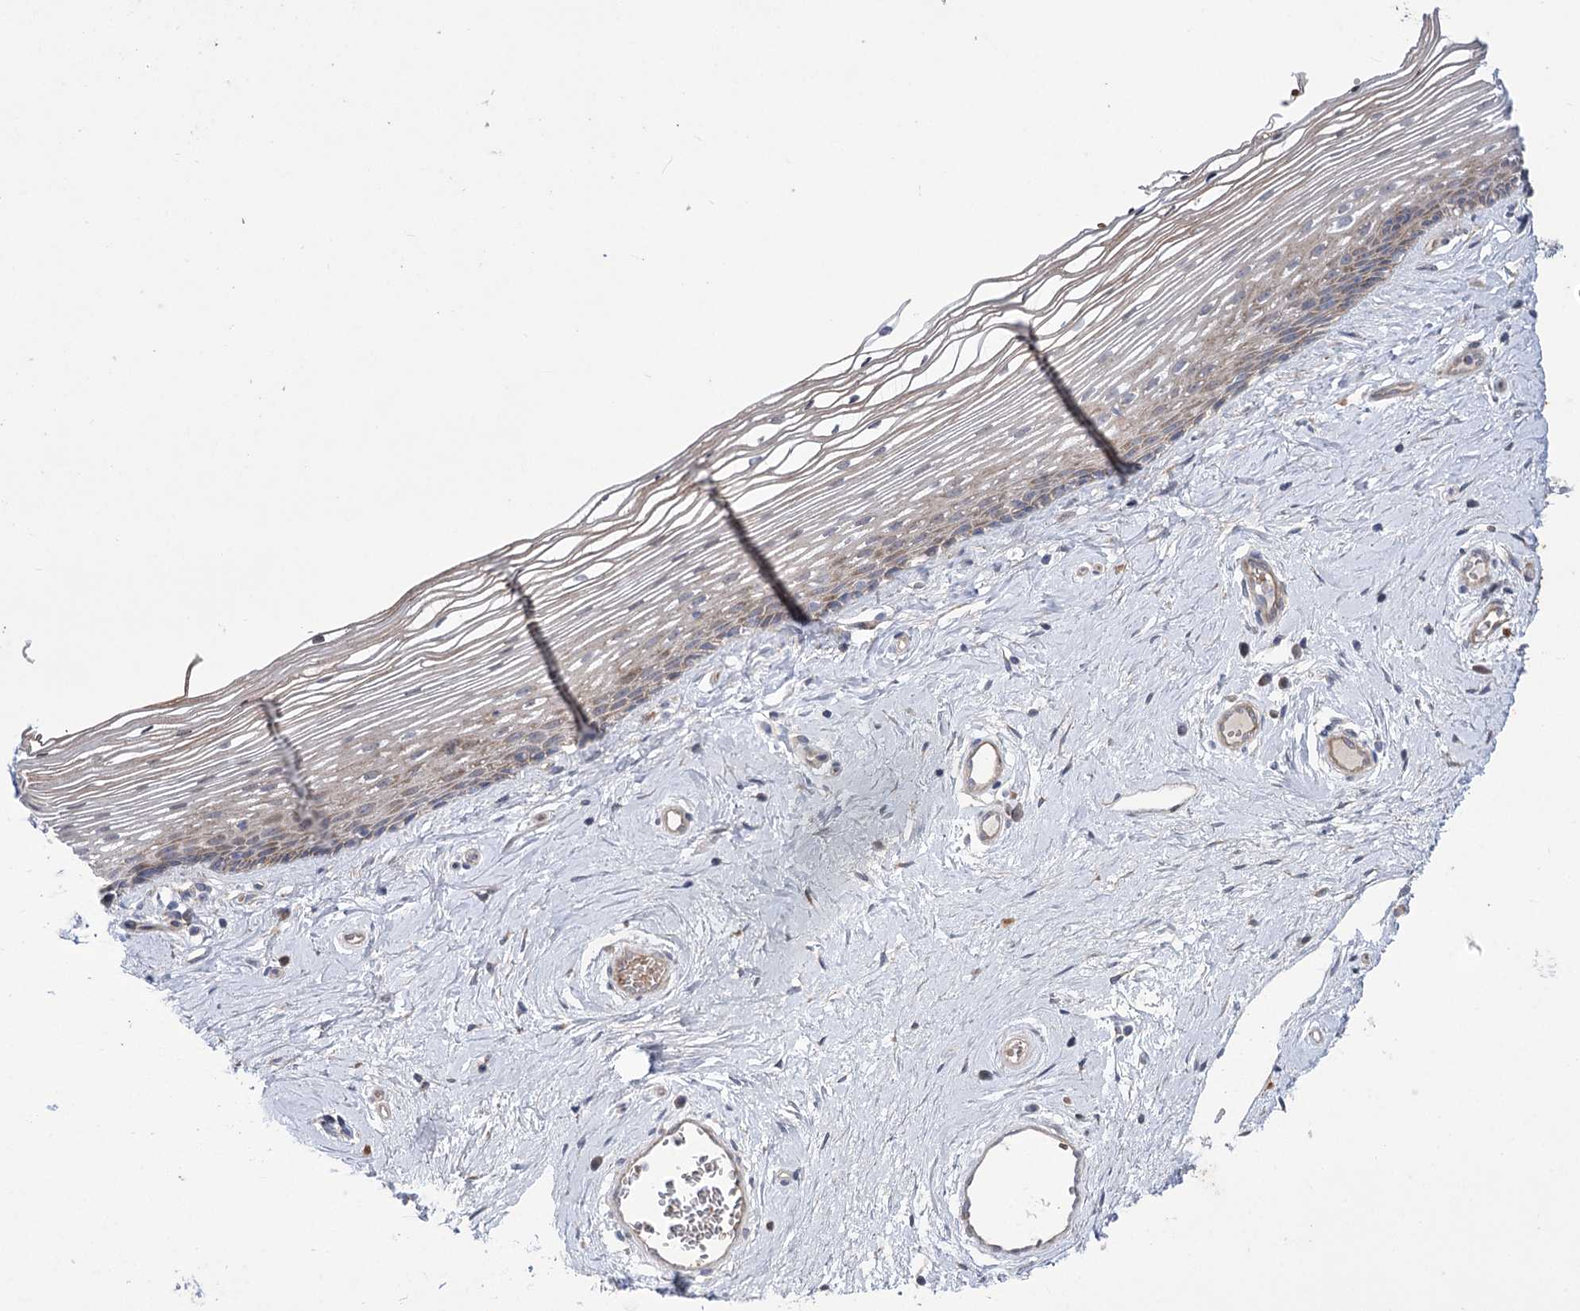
{"staining": {"intensity": "weak", "quantity": "<25%", "location": "cytoplasmic/membranous"}, "tissue": "vagina", "cell_type": "Squamous epithelial cells", "image_type": "normal", "snomed": [{"axis": "morphology", "description": "Normal tissue, NOS"}, {"axis": "topography", "description": "Vagina"}], "caption": "The IHC micrograph has no significant staining in squamous epithelial cells of vagina. (IHC, brightfield microscopy, high magnification).", "gene": "TRUB1", "patient": {"sex": "female", "age": 46}}